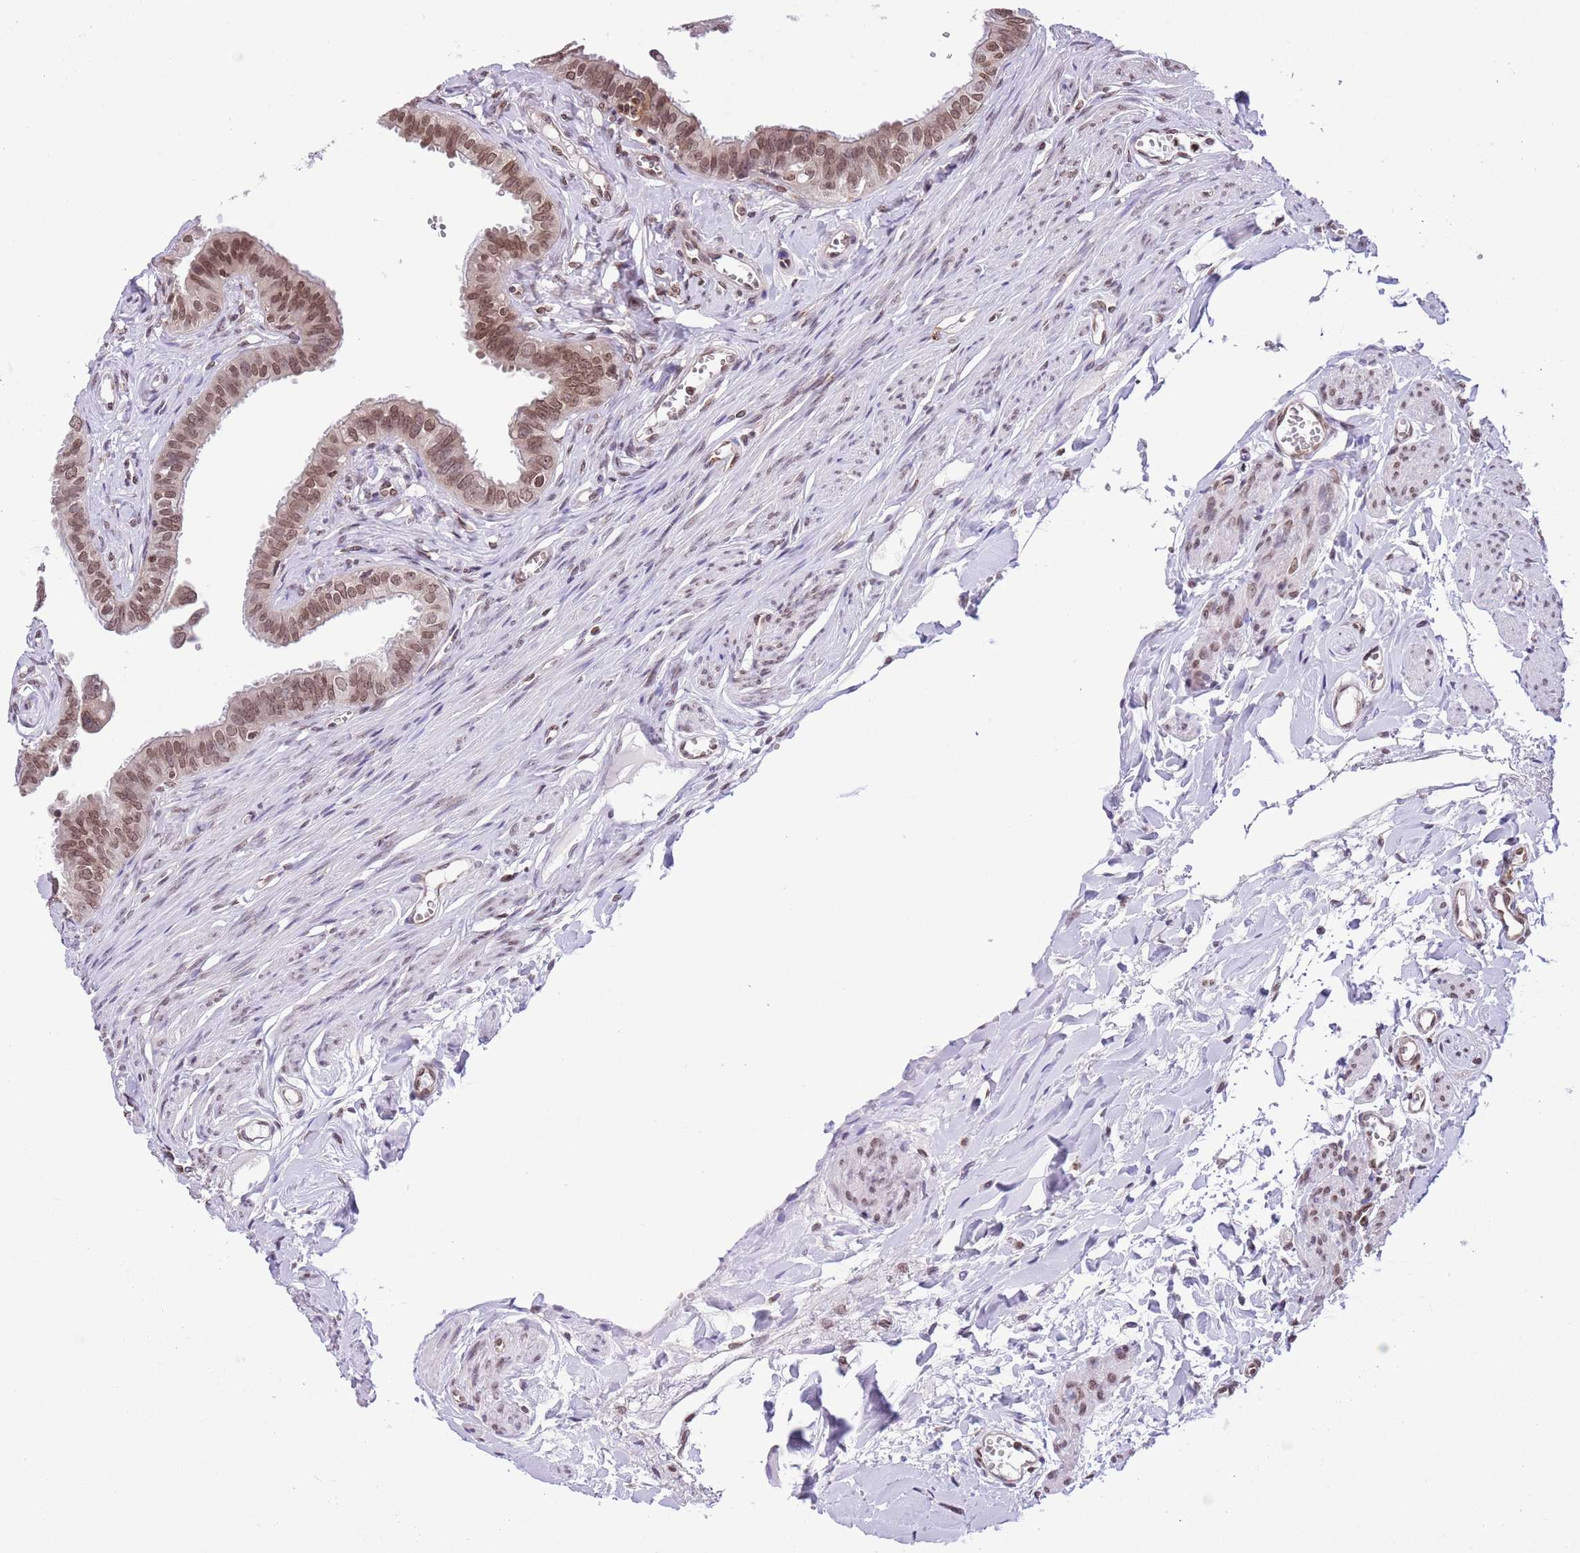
{"staining": {"intensity": "moderate", "quantity": ">75%", "location": "nuclear"}, "tissue": "fallopian tube", "cell_type": "Glandular cells", "image_type": "normal", "snomed": [{"axis": "morphology", "description": "Normal tissue, NOS"}, {"axis": "morphology", "description": "Carcinoma, NOS"}, {"axis": "topography", "description": "Fallopian tube"}, {"axis": "topography", "description": "Ovary"}], "caption": "DAB immunohistochemical staining of benign human fallopian tube shows moderate nuclear protein expression in about >75% of glandular cells. (DAB (3,3'-diaminobenzidine) IHC, brown staining for protein, blue staining for nuclei).", "gene": "NRIP1", "patient": {"sex": "female", "age": 59}}